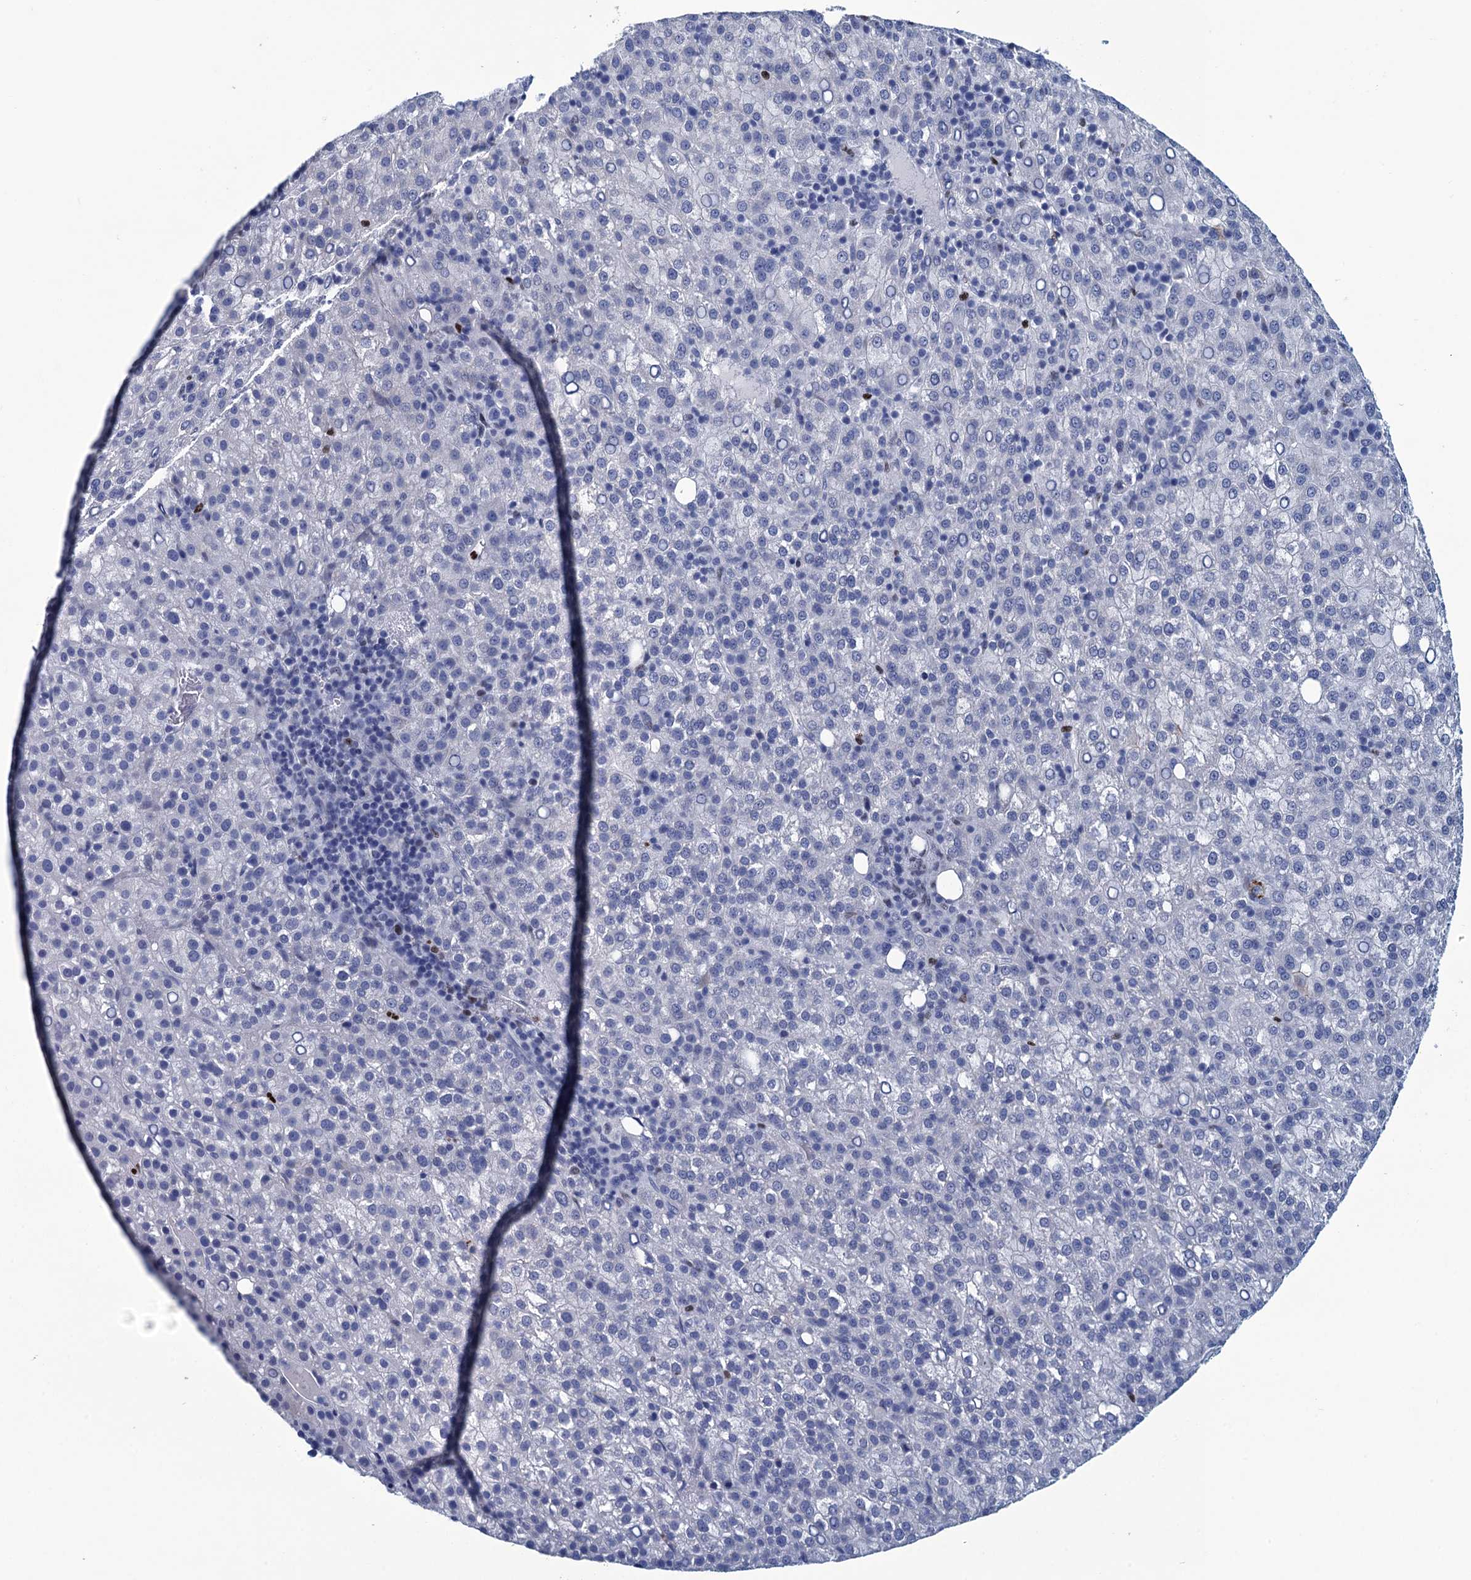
{"staining": {"intensity": "negative", "quantity": "none", "location": "none"}, "tissue": "liver cancer", "cell_type": "Tumor cells", "image_type": "cancer", "snomed": [{"axis": "morphology", "description": "Carcinoma, Hepatocellular, NOS"}, {"axis": "topography", "description": "Liver"}], "caption": "IHC micrograph of neoplastic tissue: human hepatocellular carcinoma (liver) stained with DAB (3,3'-diaminobenzidine) displays no significant protein staining in tumor cells.", "gene": "RHCG", "patient": {"sex": "female", "age": 58}}